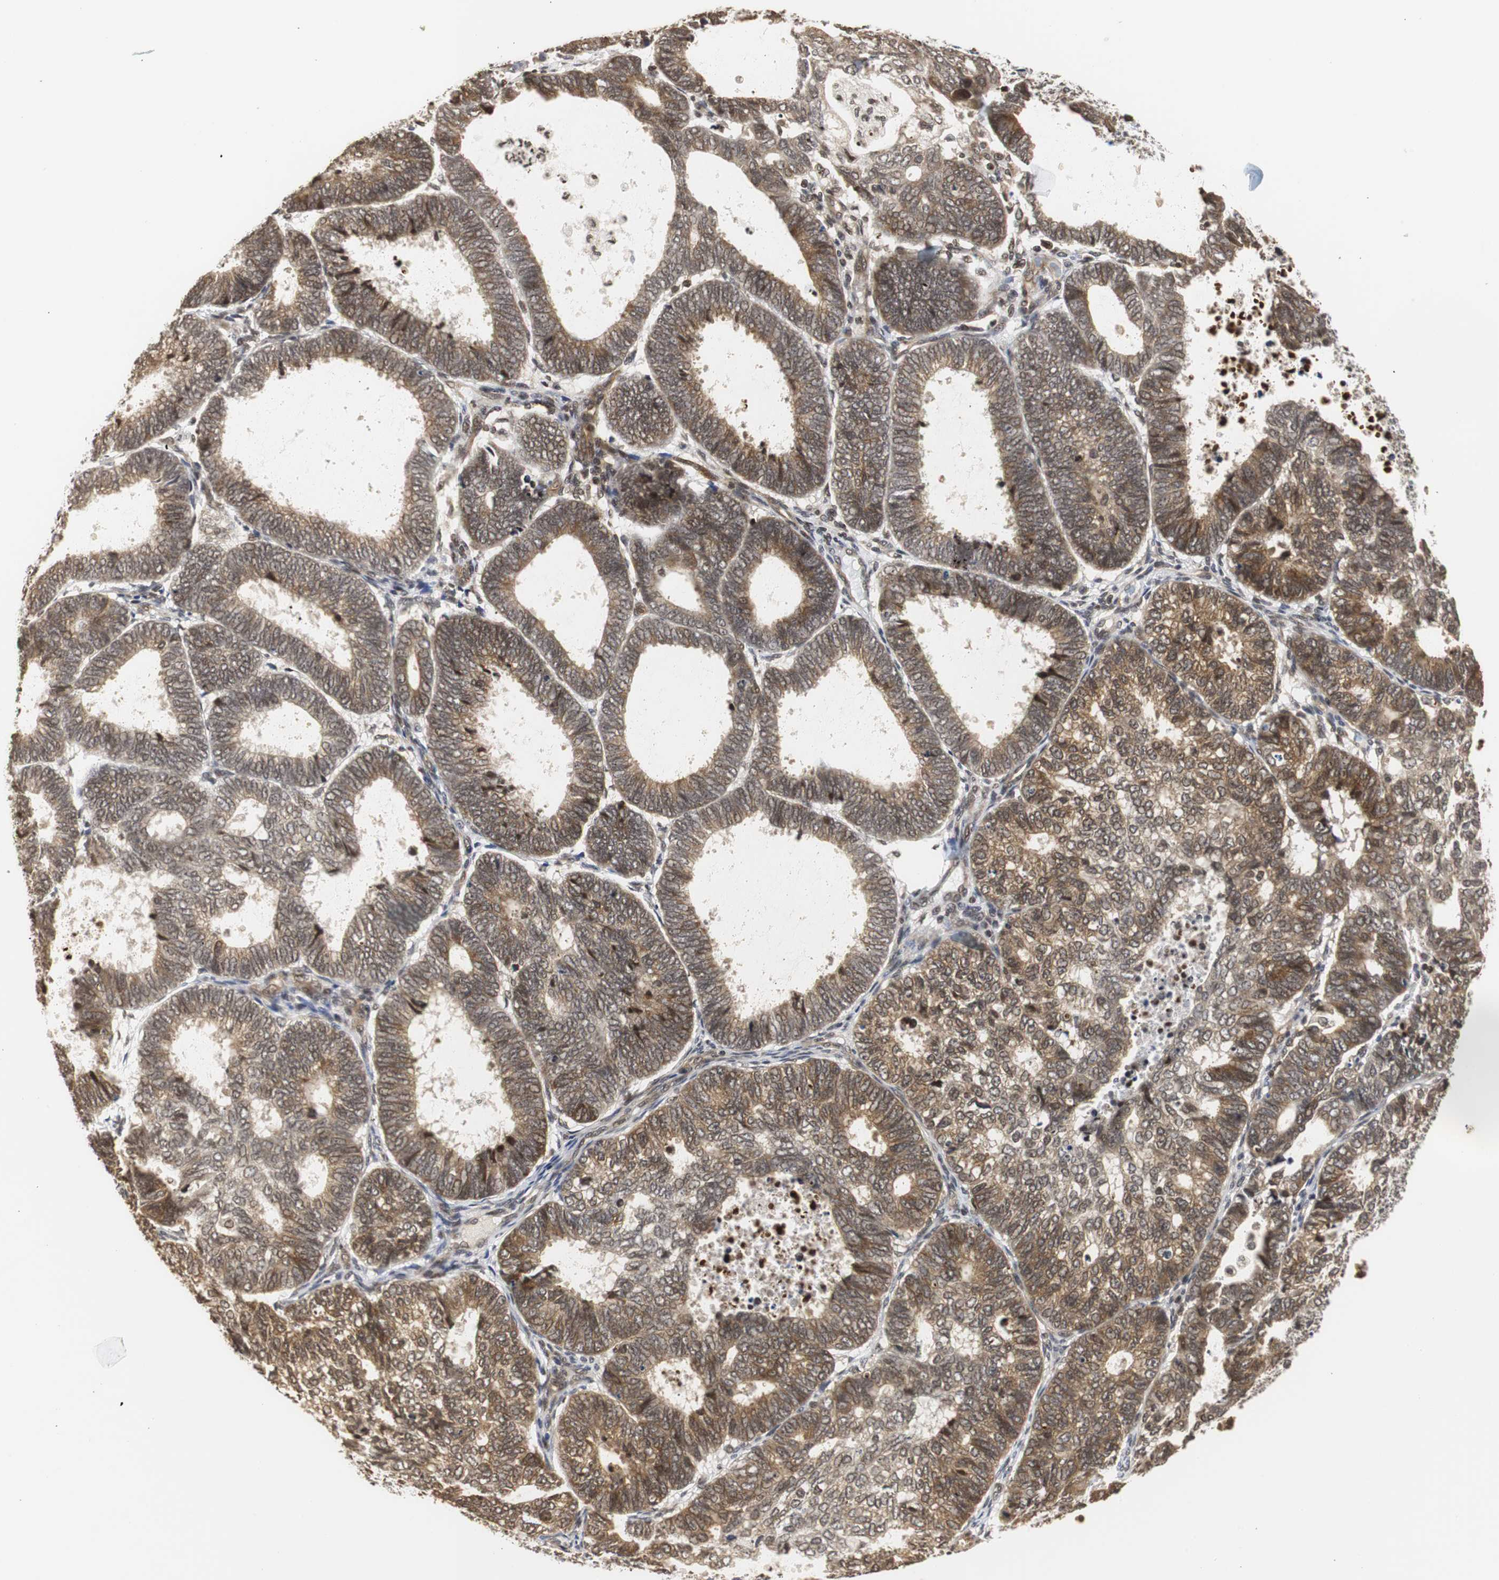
{"staining": {"intensity": "moderate", "quantity": ">75%", "location": "cytoplasmic/membranous"}, "tissue": "endometrial cancer", "cell_type": "Tumor cells", "image_type": "cancer", "snomed": [{"axis": "morphology", "description": "Adenocarcinoma, NOS"}, {"axis": "topography", "description": "Uterus"}], "caption": "The image reveals immunohistochemical staining of adenocarcinoma (endometrial). There is moderate cytoplasmic/membranous expression is present in about >75% of tumor cells. (brown staining indicates protein expression, while blue staining denotes nuclei).", "gene": "ZFC3H1", "patient": {"sex": "female", "age": 60}}